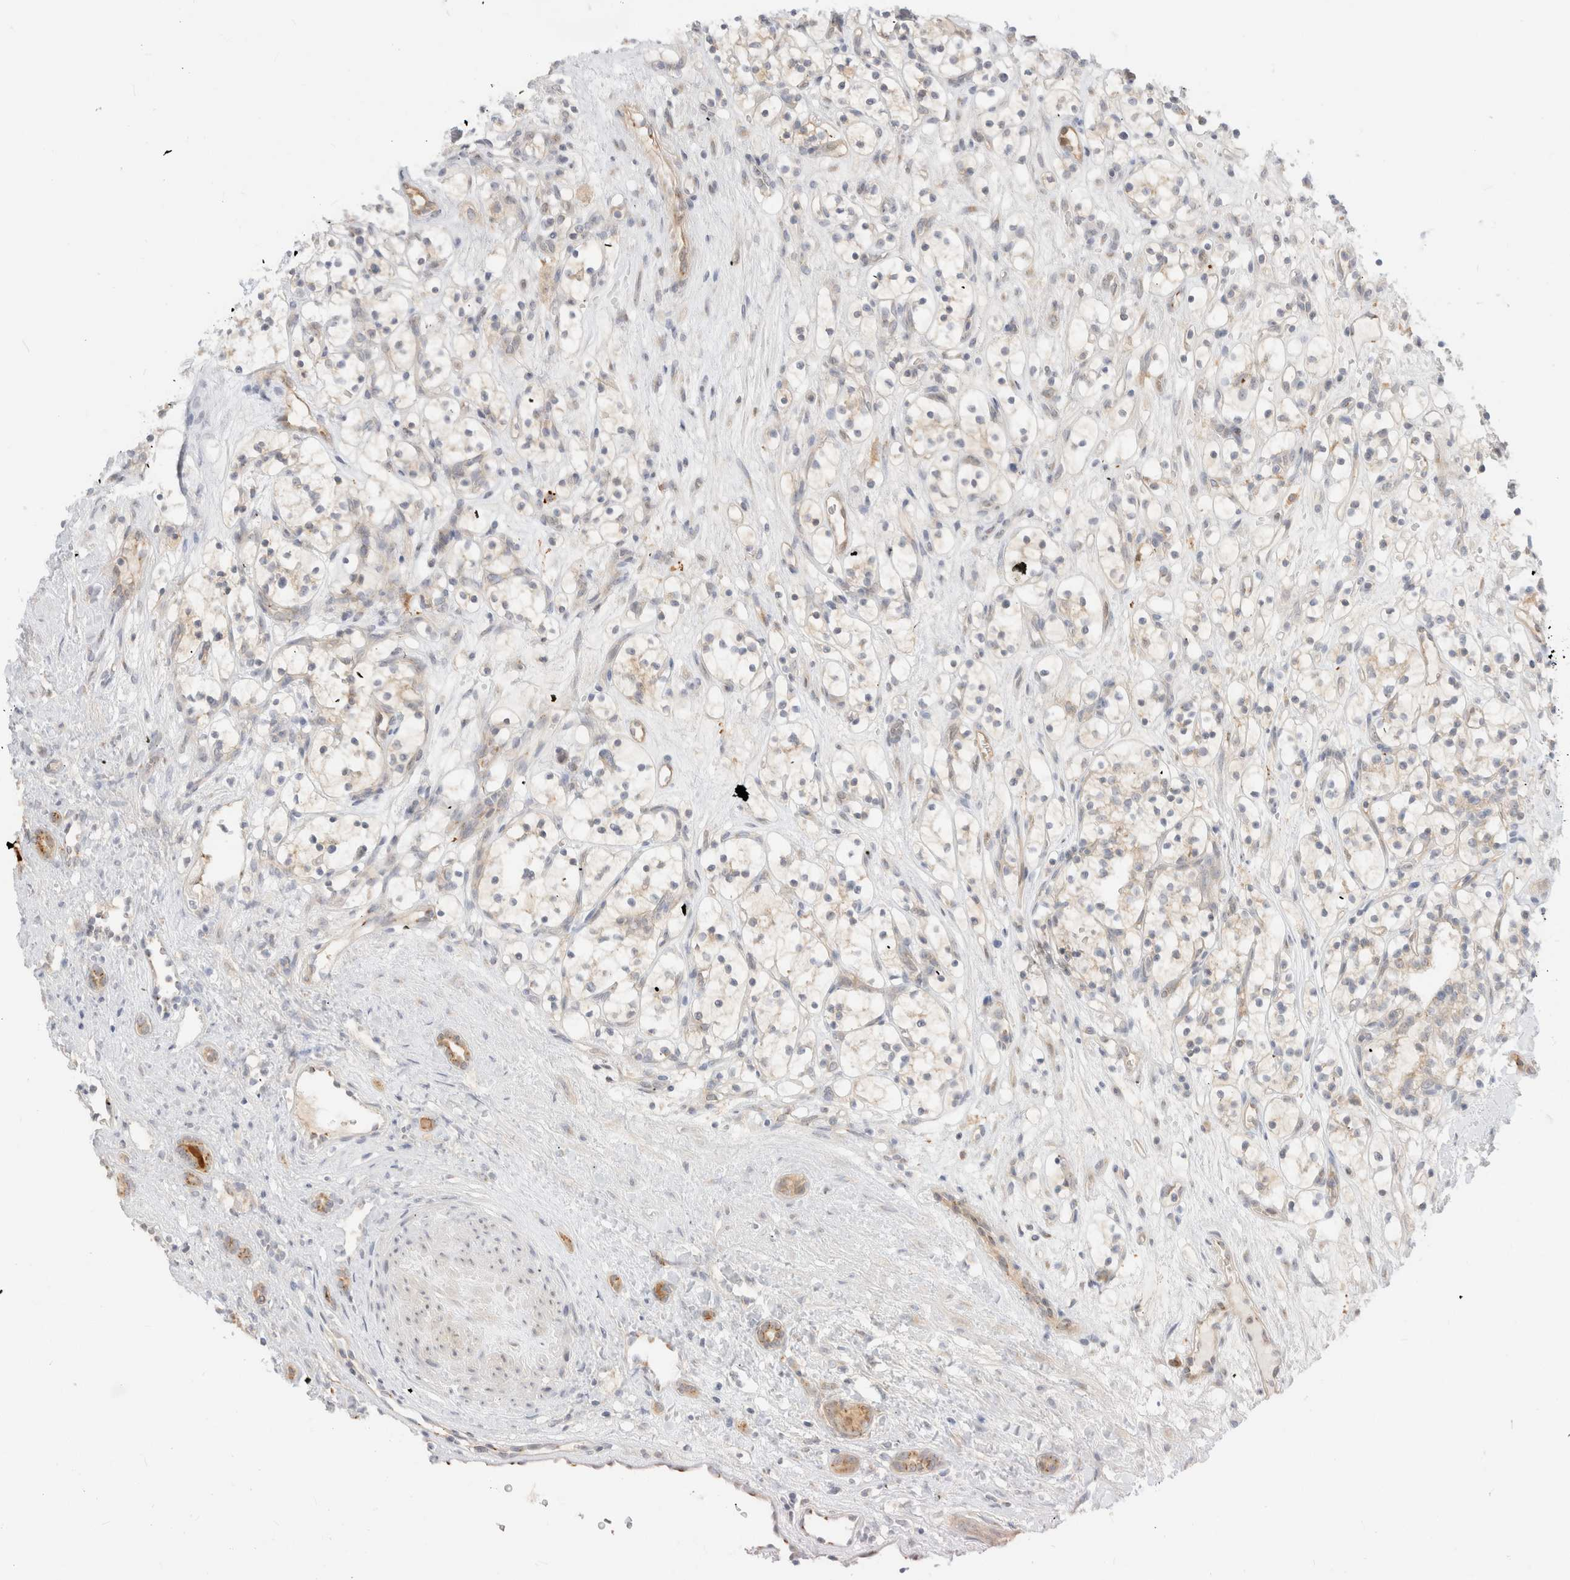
{"staining": {"intensity": "negative", "quantity": "none", "location": "none"}, "tissue": "renal cancer", "cell_type": "Tumor cells", "image_type": "cancer", "snomed": [{"axis": "morphology", "description": "Adenocarcinoma, NOS"}, {"axis": "topography", "description": "Kidney"}], "caption": "This is a histopathology image of IHC staining of renal cancer (adenocarcinoma), which shows no expression in tumor cells. (DAB IHC, high magnification).", "gene": "EFCAB13", "patient": {"sex": "female", "age": 57}}